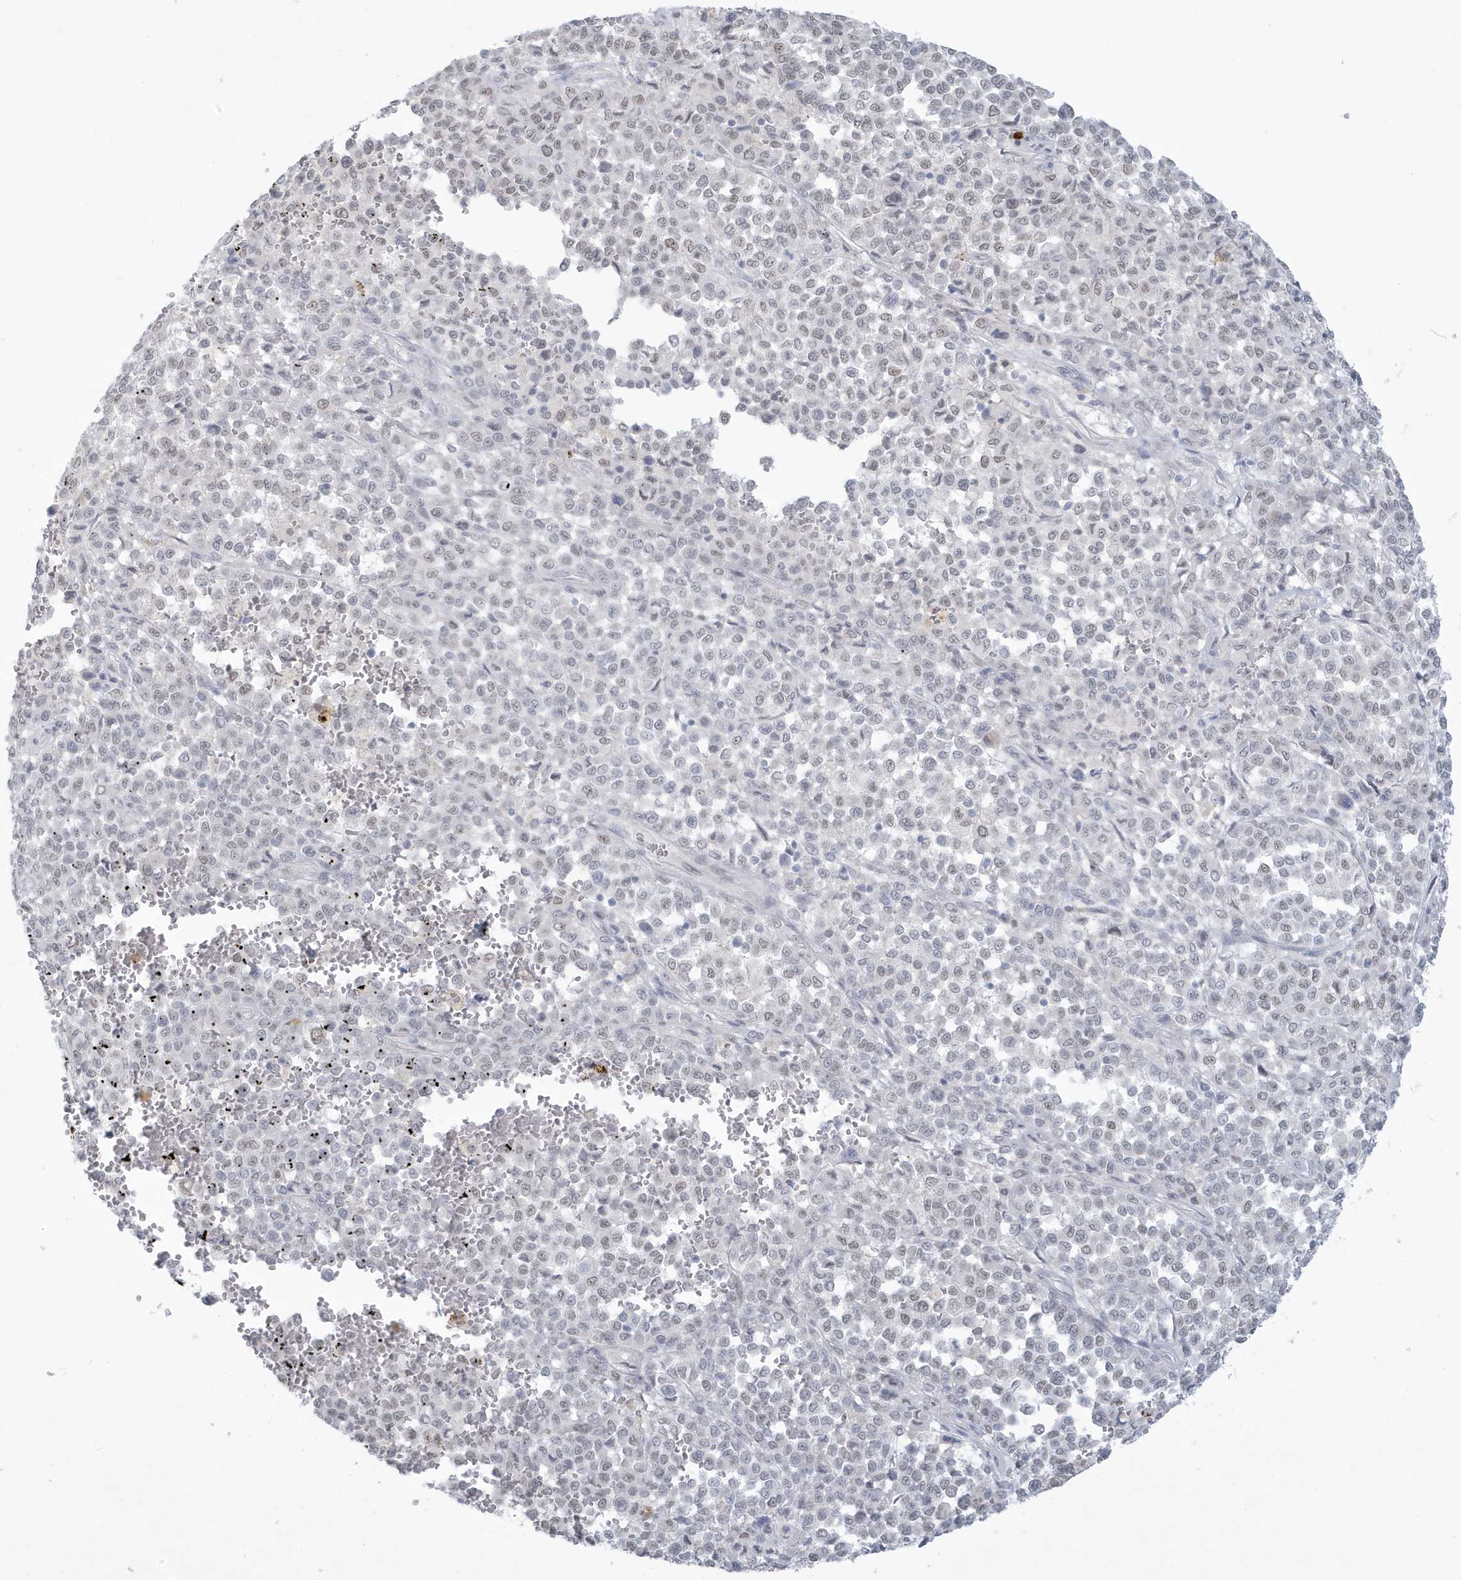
{"staining": {"intensity": "negative", "quantity": "none", "location": "none"}, "tissue": "melanoma", "cell_type": "Tumor cells", "image_type": "cancer", "snomed": [{"axis": "morphology", "description": "Malignant melanoma, Metastatic site"}, {"axis": "topography", "description": "Pancreas"}], "caption": "An image of human malignant melanoma (metastatic site) is negative for staining in tumor cells. The staining is performed using DAB (3,3'-diaminobenzidine) brown chromogen with nuclei counter-stained in using hematoxylin.", "gene": "HERC6", "patient": {"sex": "female", "age": 30}}